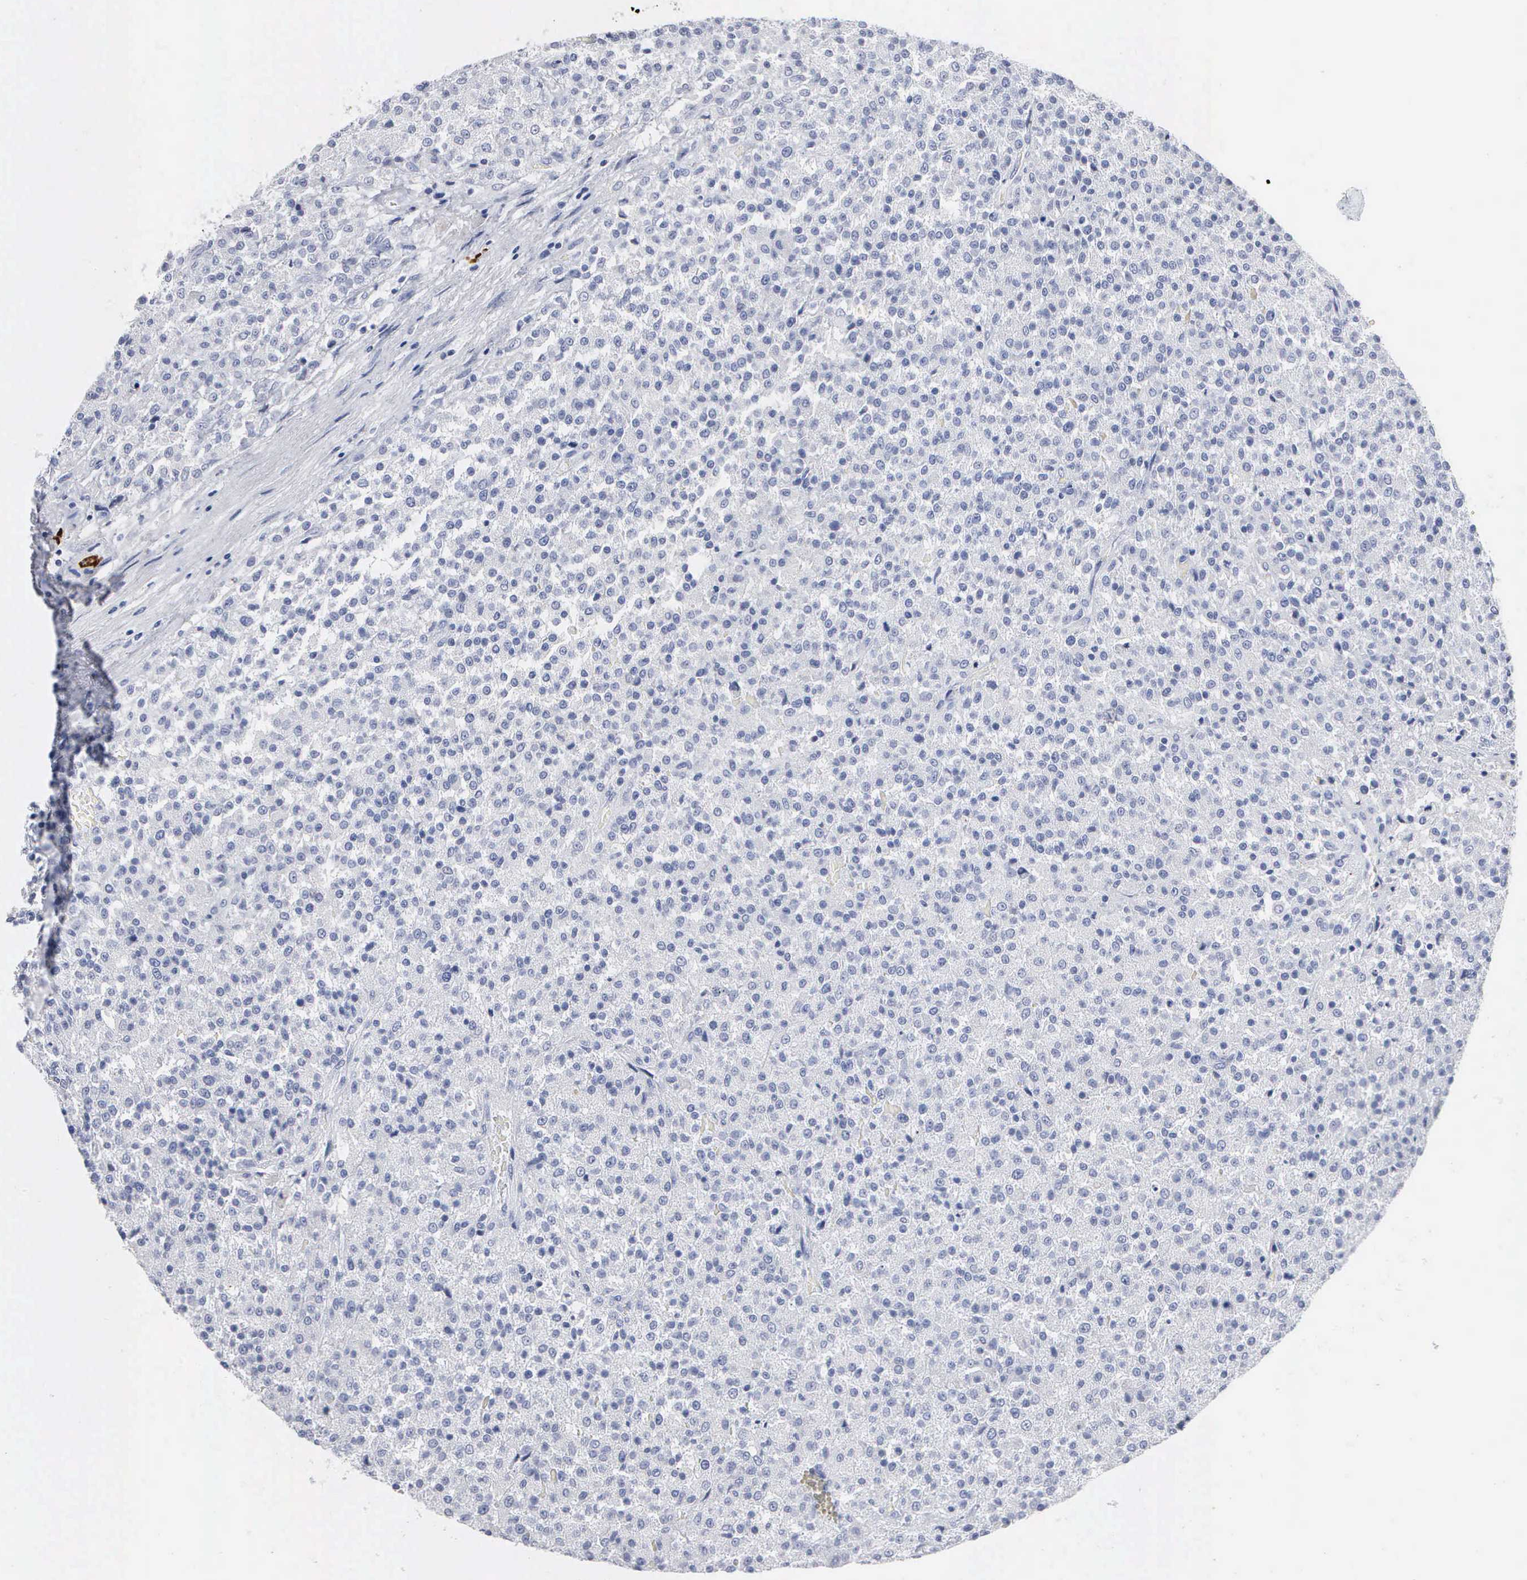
{"staining": {"intensity": "negative", "quantity": "none", "location": "none"}, "tissue": "testis cancer", "cell_type": "Tumor cells", "image_type": "cancer", "snomed": [{"axis": "morphology", "description": "Seminoma, NOS"}, {"axis": "topography", "description": "Testis"}], "caption": "This is an immunohistochemistry photomicrograph of testis seminoma. There is no positivity in tumor cells.", "gene": "ASPHD2", "patient": {"sex": "male", "age": 59}}